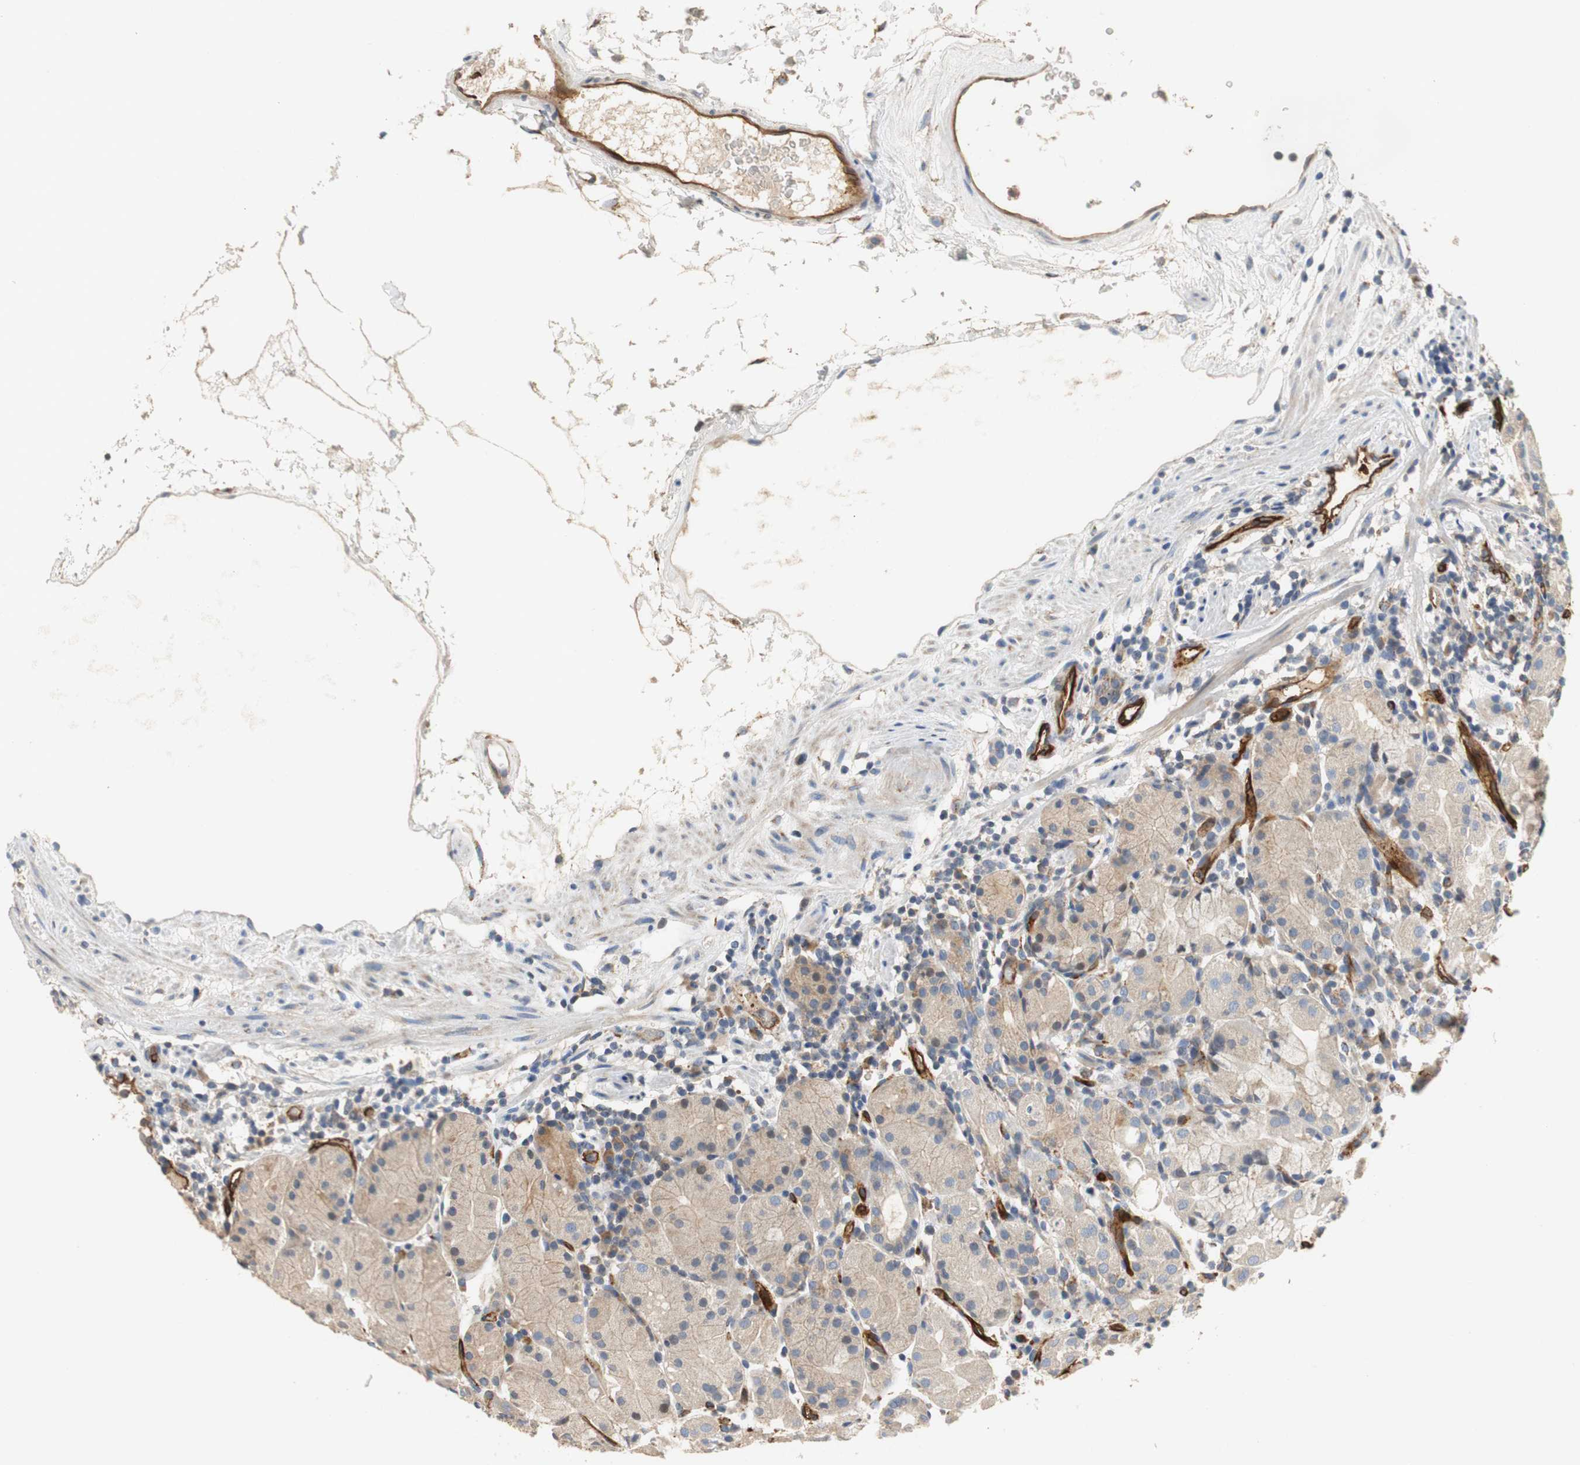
{"staining": {"intensity": "weak", "quantity": "25%-75%", "location": "cytoplasmic/membranous"}, "tissue": "stomach", "cell_type": "Glandular cells", "image_type": "normal", "snomed": [{"axis": "morphology", "description": "Normal tissue, NOS"}, {"axis": "topography", "description": "Stomach"}, {"axis": "topography", "description": "Stomach, lower"}], "caption": "Protein expression analysis of benign human stomach reveals weak cytoplasmic/membranous expression in about 25%-75% of glandular cells.", "gene": "ALPL", "patient": {"sex": "female", "age": 75}}